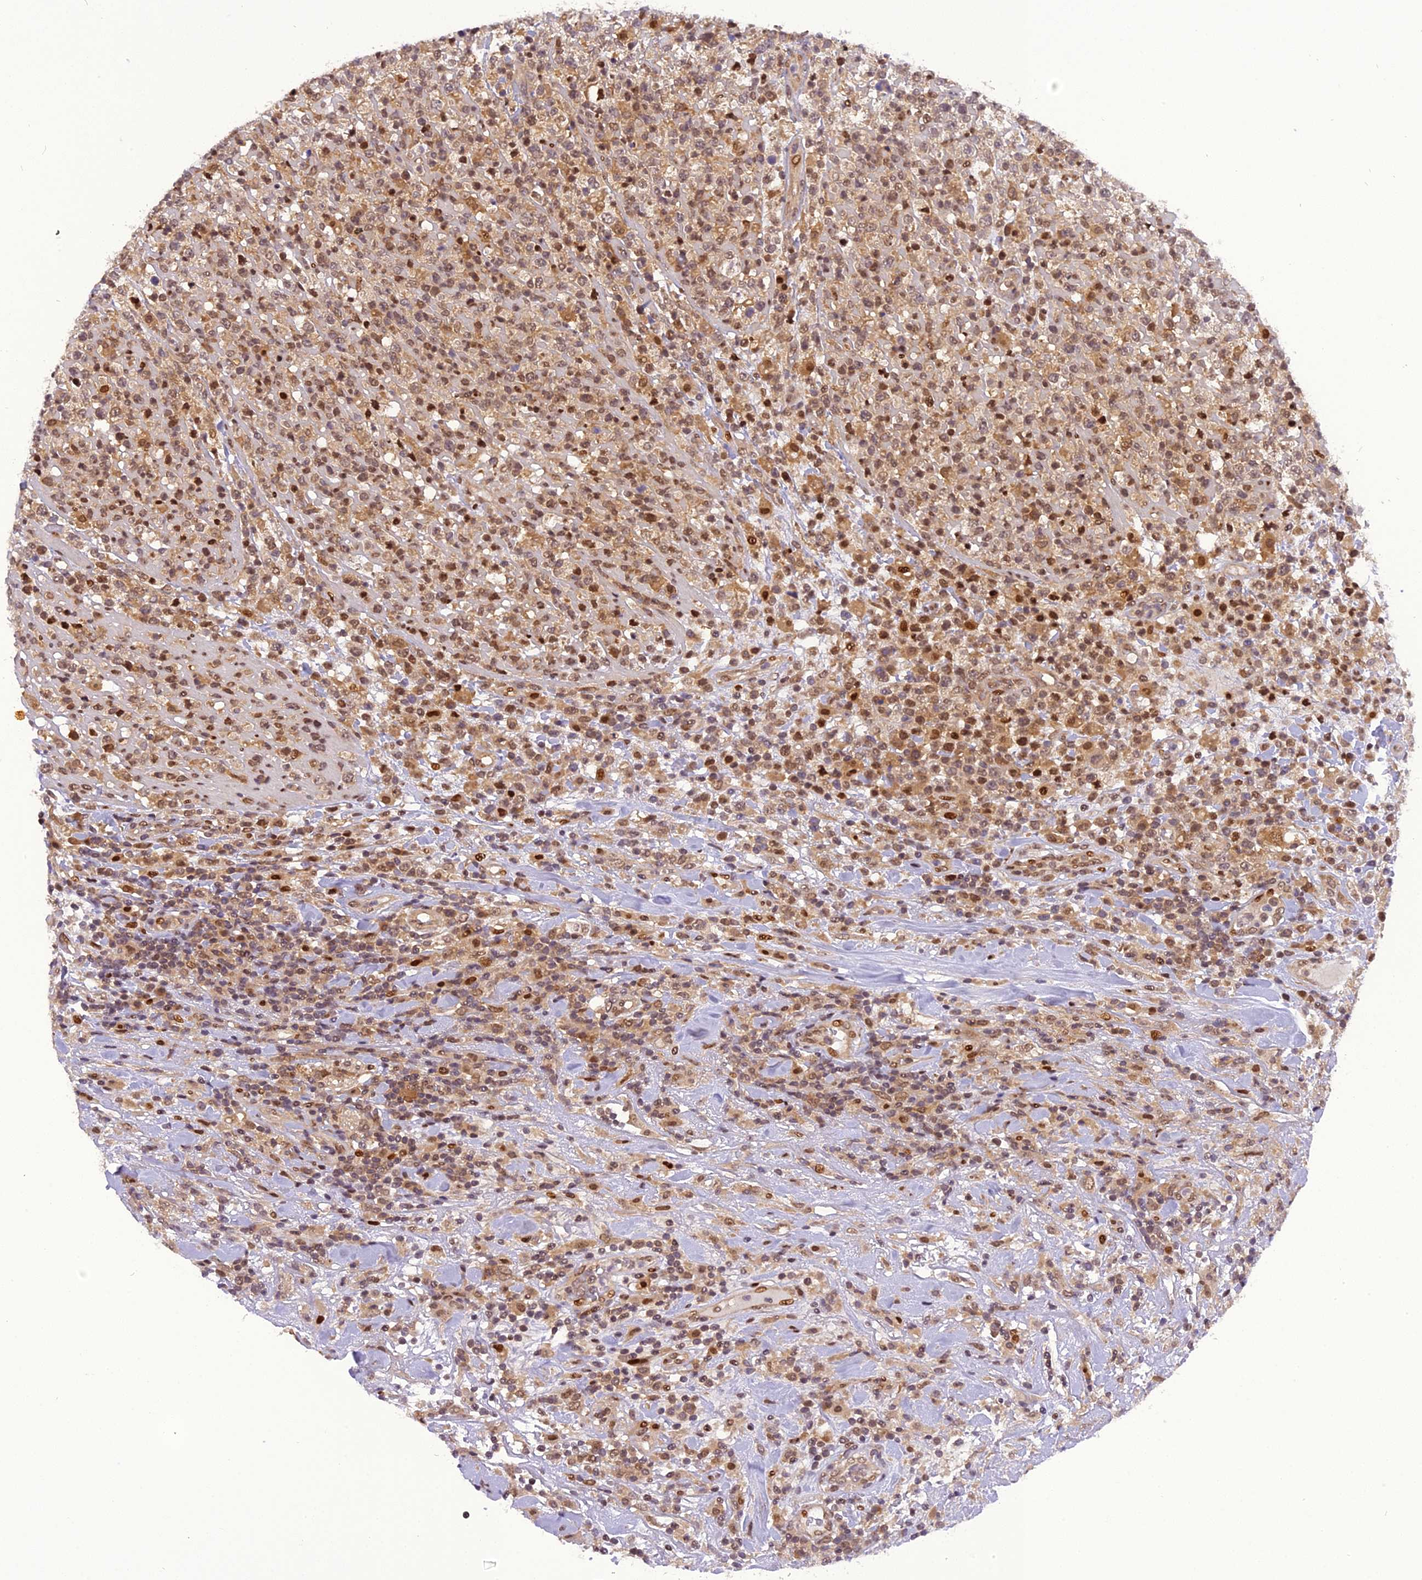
{"staining": {"intensity": "moderate", "quantity": ">75%", "location": "cytoplasmic/membranous,nuclear"}, "tissue": "lymphoma", "cell_type": "Tumor cells", "image_type": "cancer", "snomed": [{"axis": "morphology", "description": "Malignant lymphoma, non-Hodgkin's type, High grade"}, {"axis": "topography", "description": "Colon"}], "caption": "This histopathology image displays immunohistochemistry (IHC) staining of human high-grade malignant lymphoma, non-Hodgkin's type, with medium moderate cytoplasmic/membranous and nuclear expression in about >75% of tumor cells.", "gene": "RABGGTA", "patient": {"sex": "female", "age": 53}}